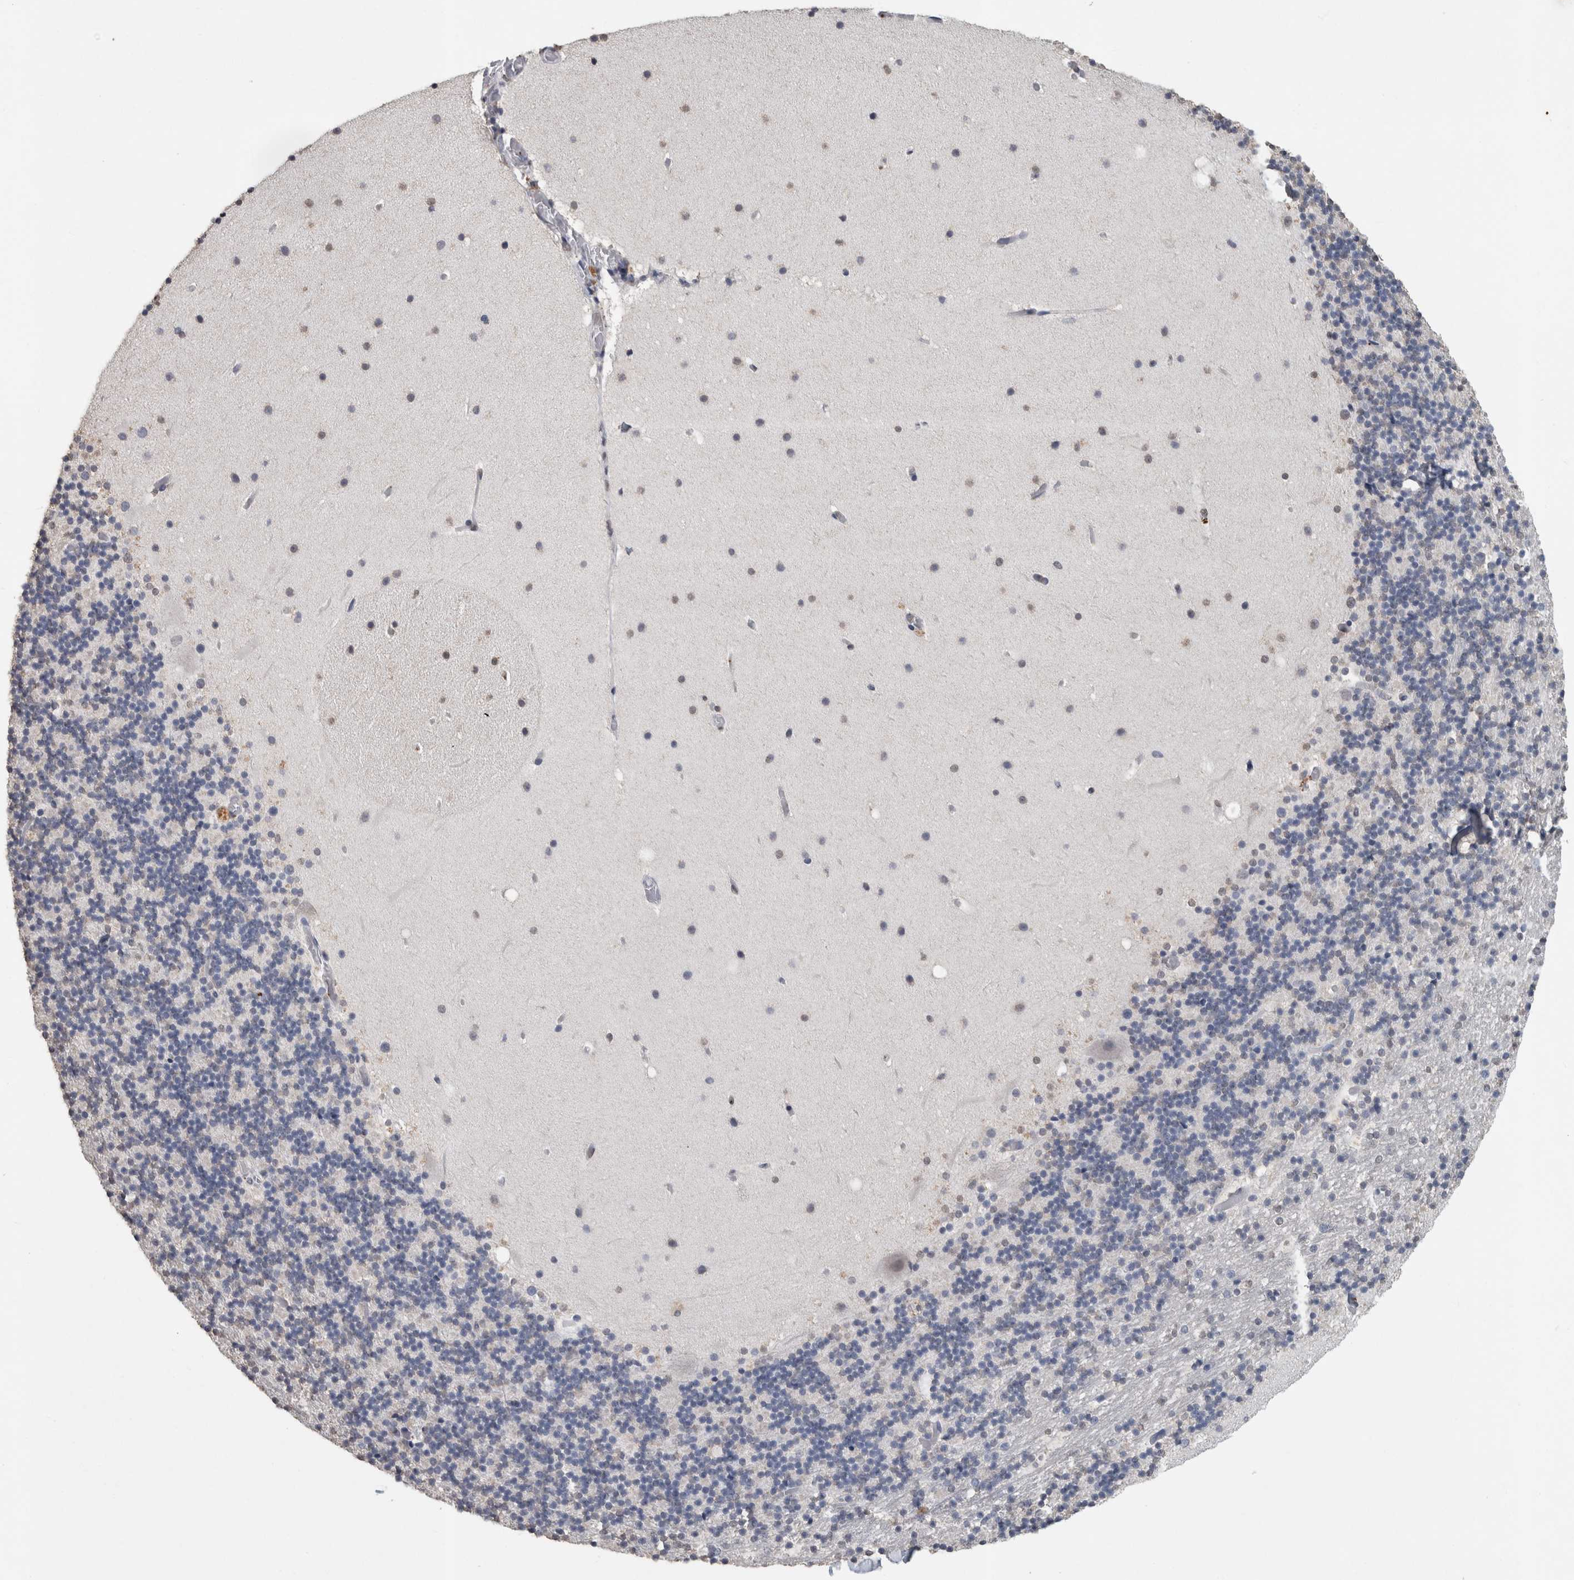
{"staining": {"intensity": "negative", "quantity": "none", "location": "none"}, "tissue": "cerebellum", "cell_type": "Cells in granular layer", "image_type": "normal", "snomed": [{"axis": "morphology", "description": "Normal tissue, NOS"}, {"axis": "topography", "description": "Cerebellum"}], "caption": "Immunohistochemistry histopathology image of benign cerebellum: cerebellum stained with DAB (3,3'-diaminobenzidine) shows no significant protein positivity in cells in granular layer.", "gene": "LTBP1", "patient": {"sex": "male", "age": 57}}